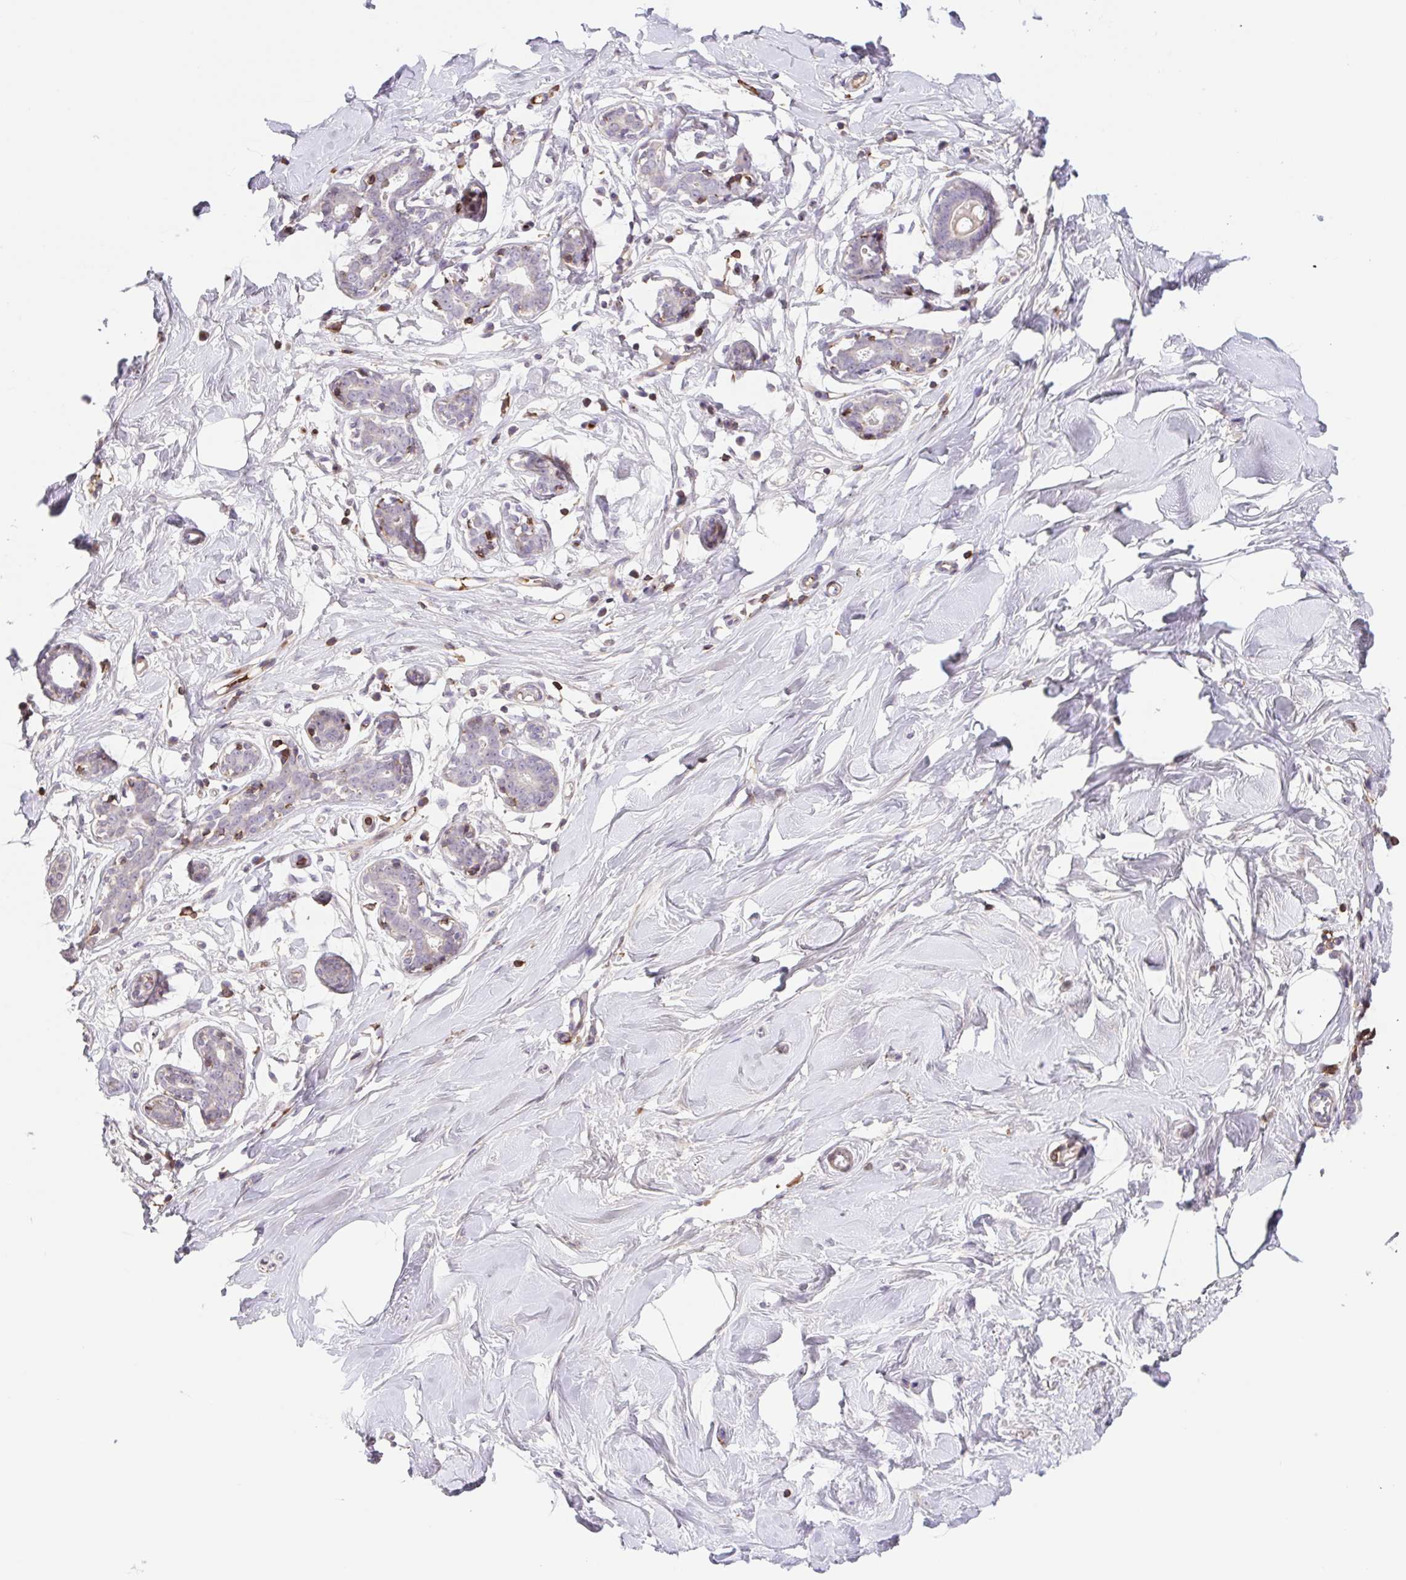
{"staining": {"intensity": "negative", "quantity": "none", "location": "none"}, "tissue": "breast", "cell_type": "Adipocytes", "image_type": "normal", "snomed": [{"axis": "morphology", "description": "Normal tissue, NOS"}, {"axis": "topography", "description": "Breast"}], "caption": "Immunohistochemical staining of normal breast displays no significant staining in adipocytes.", "gene": "TPRG1", "patient": {"sex": "female", "age": 27}}